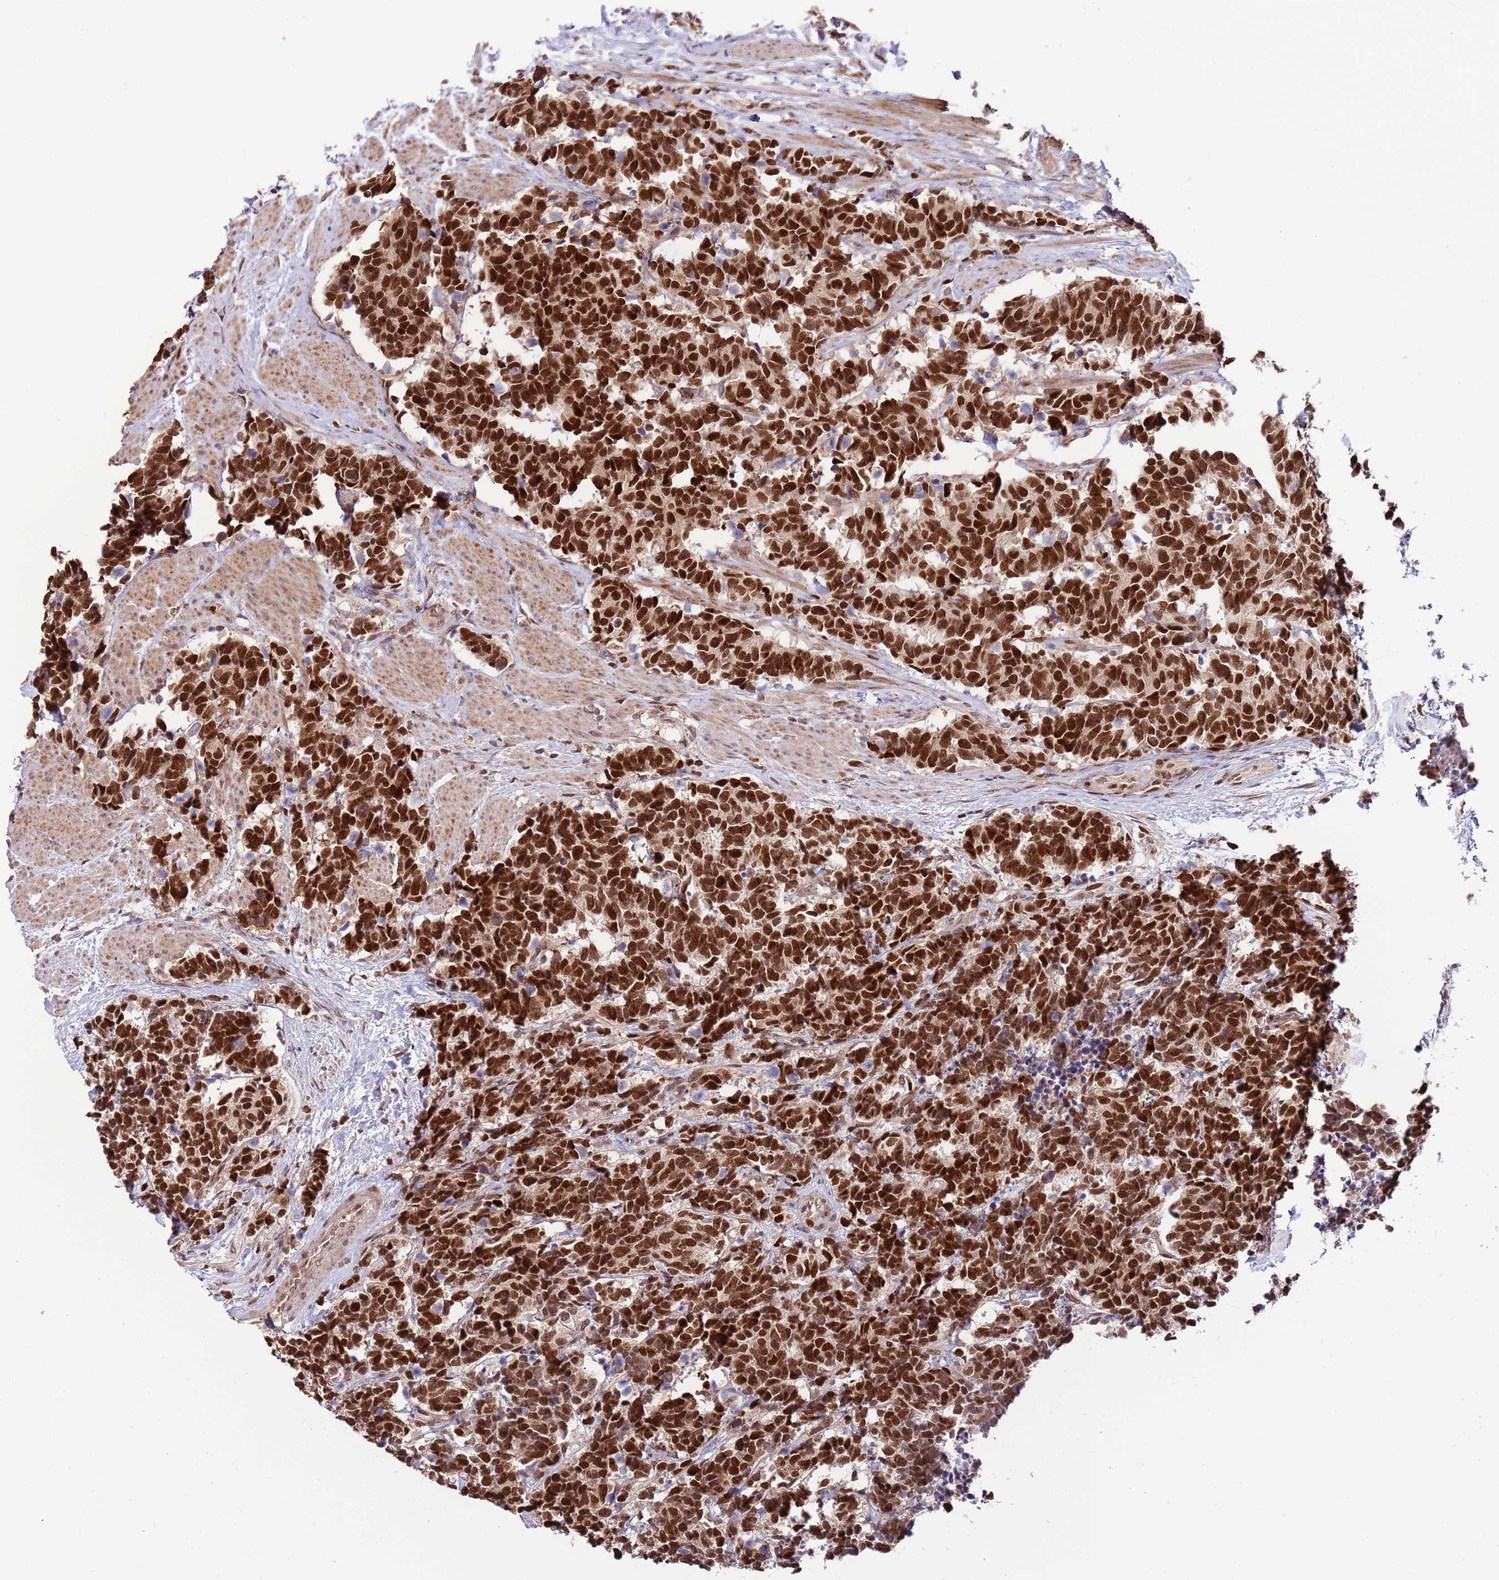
{"staining": {"intensity": "strong", "quantity": ">75%", "location": "nuclear"}, "tissue": "carcinoid", "cell_type": "Tumor cells", "image_type": "cancer", "snomed": [{"axis": "morphology", "description": "Carcinoma, NOS"}, {"axis": "morphology", "description": "Carcinoid, malignant, NOS"}, {"axis": "topography", "description": "Prostate"}], "caption": "There is high levels of strong nuclear staining in tumor cells of carcinoid, as demonstrated by immunohistochemical staining (brown color).", "gene": "RIF1", "patient": {"sex": "male", "age": 57}}